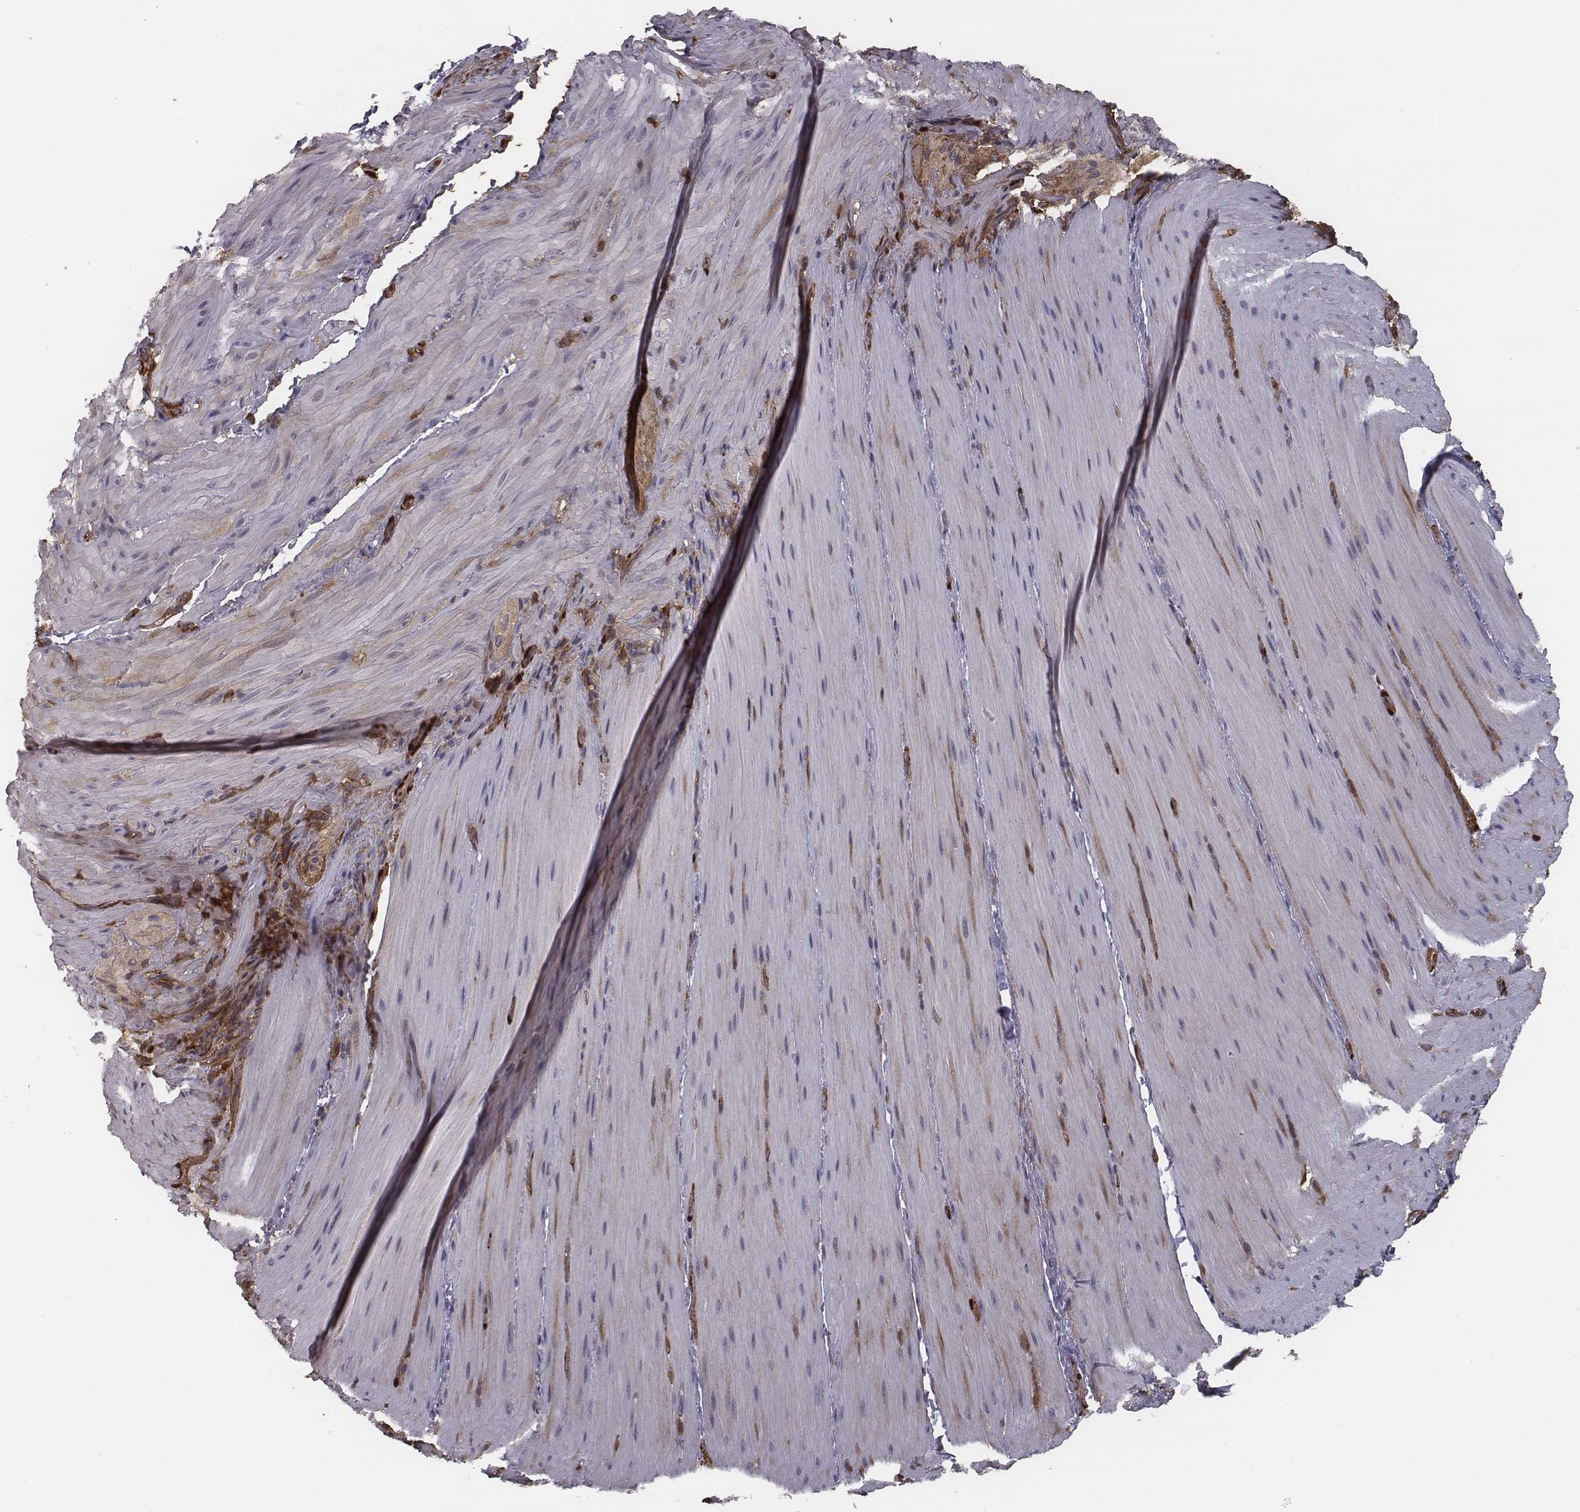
{"staining": {"intensity": "moderate", "quantity": "25%-75%", "location": "cytoplasmic/membranous"}, "tissue": "smooth muscle", "cell_type": "Smooth muscle cells", "image_type": "normal", "snomed": [{"axis": "morphology", "description": "Normal tissue, NOS"}, {"axis": "topography", "description": "Smooth muscle"}, {"axis": "topography", "description": "Colon"}], "caption": "Smooth muscle cells display medium levels of moderate cytoplasmic/membranous positivity in about 25%-75% of cells in unremarkable human smooth muscle.", "gene": "ISYNA1", "patient": {"sex": "male", "age": 73}}